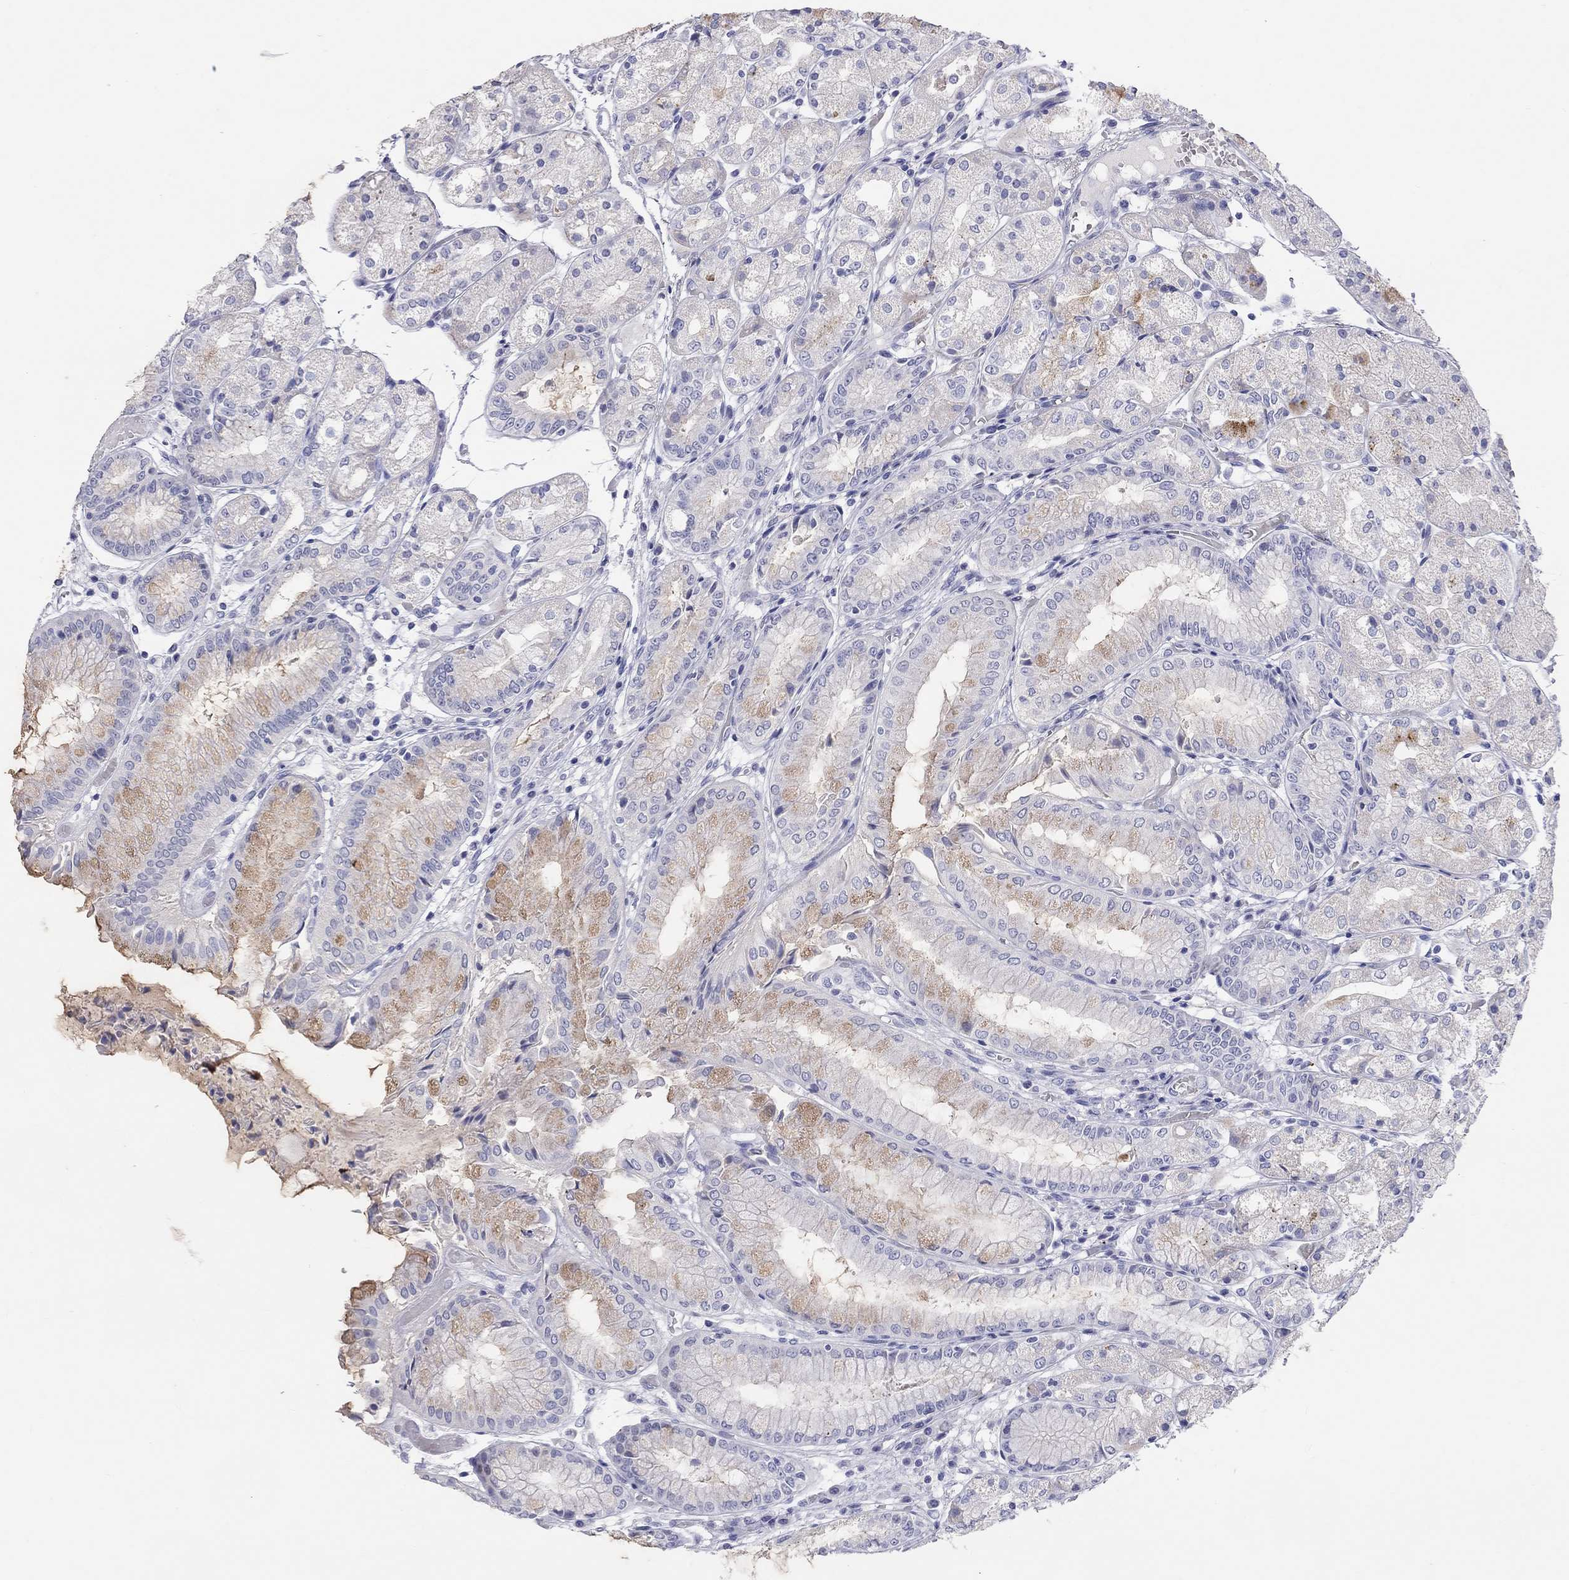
{"staining": {"intensity": "moderate", "quantity": "<25%", "location": "cytoplasmic/membranous"}, "tissue": "stomach", "cell_type": "Glandular cells", "image_type": "normal", "snomed": [{"axis": "morphology", "description": "Normal tissue, NOS"}, {"axis": "topography", "description": "Stomach, upper"}], "caption": "A low amount of moderate cytoplasmic/membranous positivity is seen in about <25% of glandular cells in normal stomach. (brown staining indicates protein expression, while blue staining denotes nuclei).", "gene": "PCDHGC5", "patient": {"sex": "male", "age": 72}}